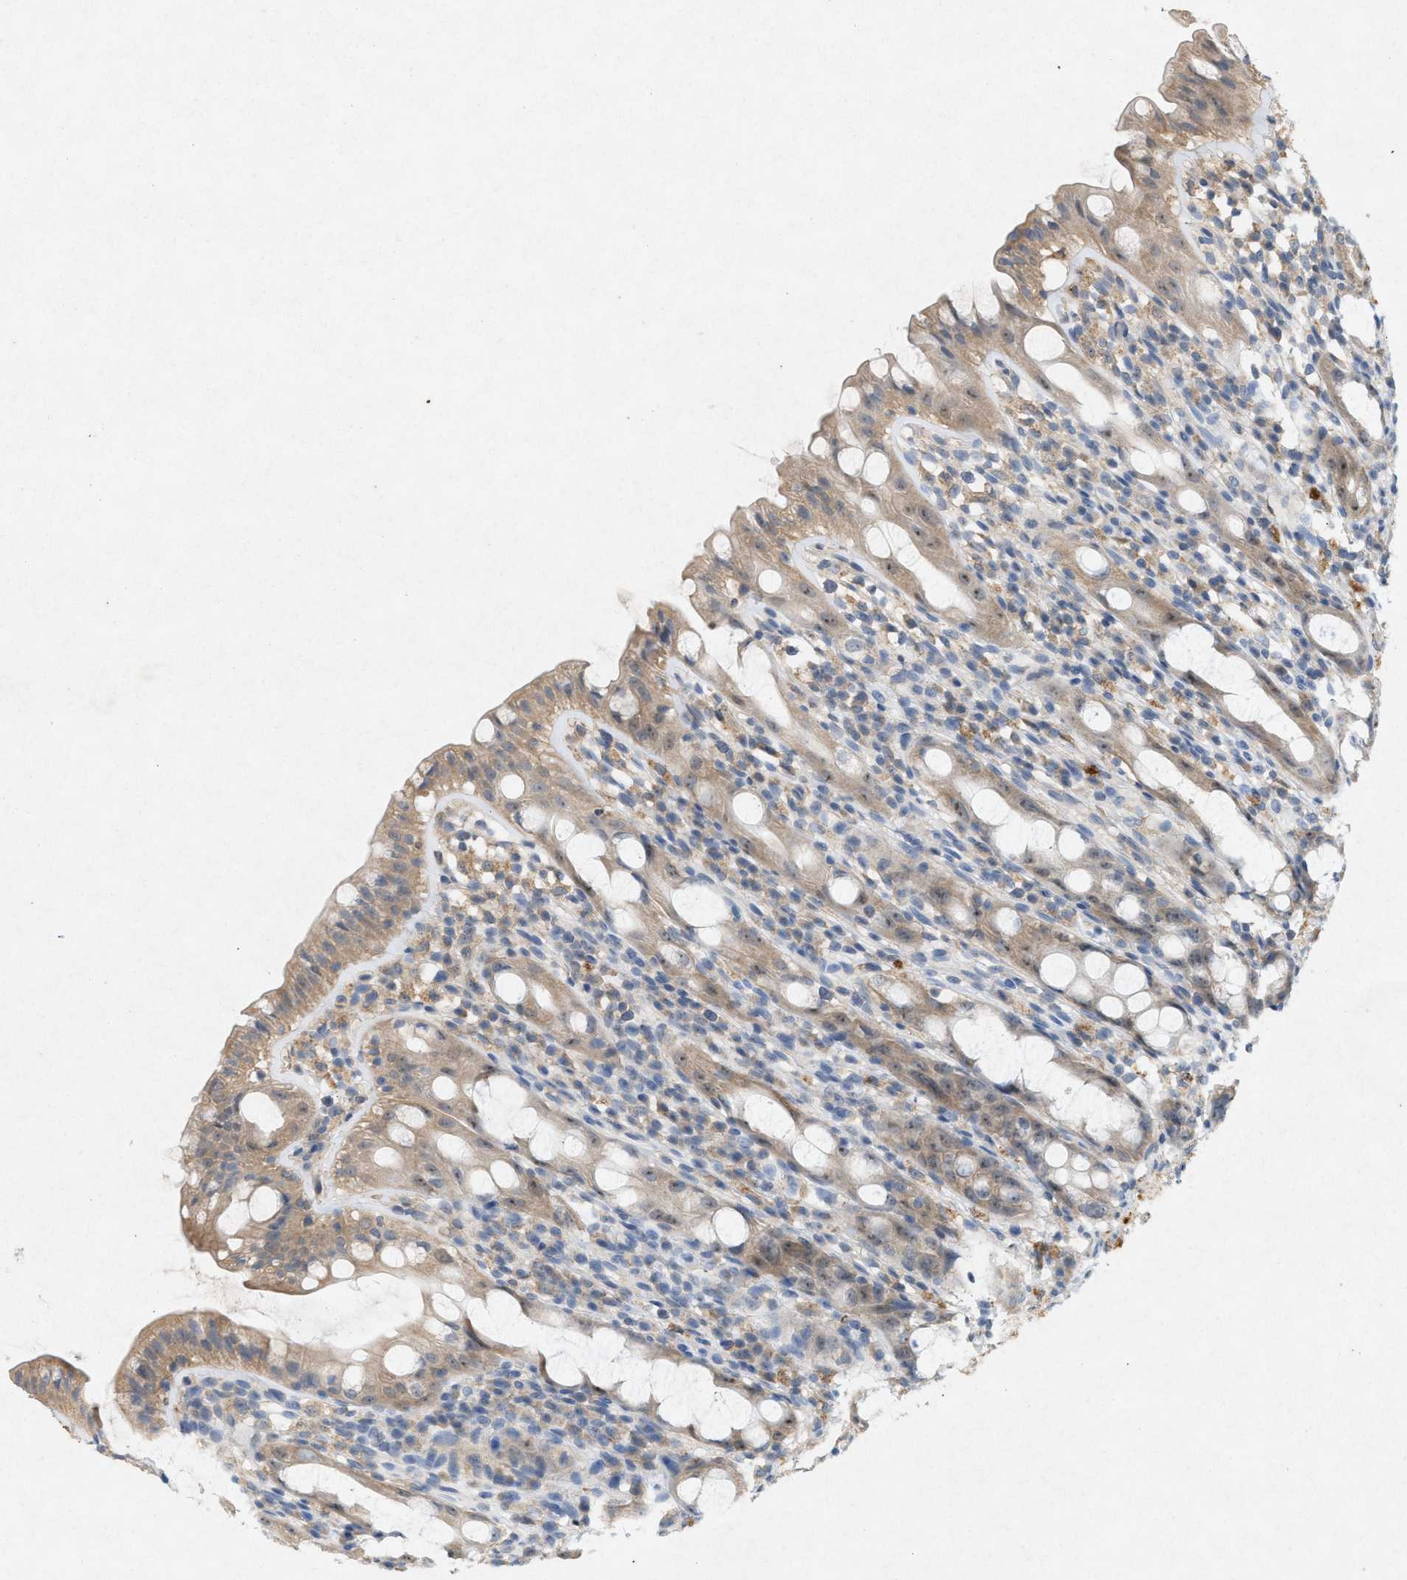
{"staining": {"intensity": "weak", "quantity": ">75%", "location": "cytoplasmic/membranous"}, "tissue": "rectum", "cell_type": "Glandular cells", "image_type": "normal", "snomed": [{"axis": "morphology", "description": "Normal tissue, NOS"}, {"axis": "topography", "description": "Rectum"}], "caption": "Glandular cells display low levels of weak cytoplasmic/membranous staining in approximately >75% of cells in normal human rectum.", "gene": "DCAF7", "patient": {"sex": "male", "age": 44}}